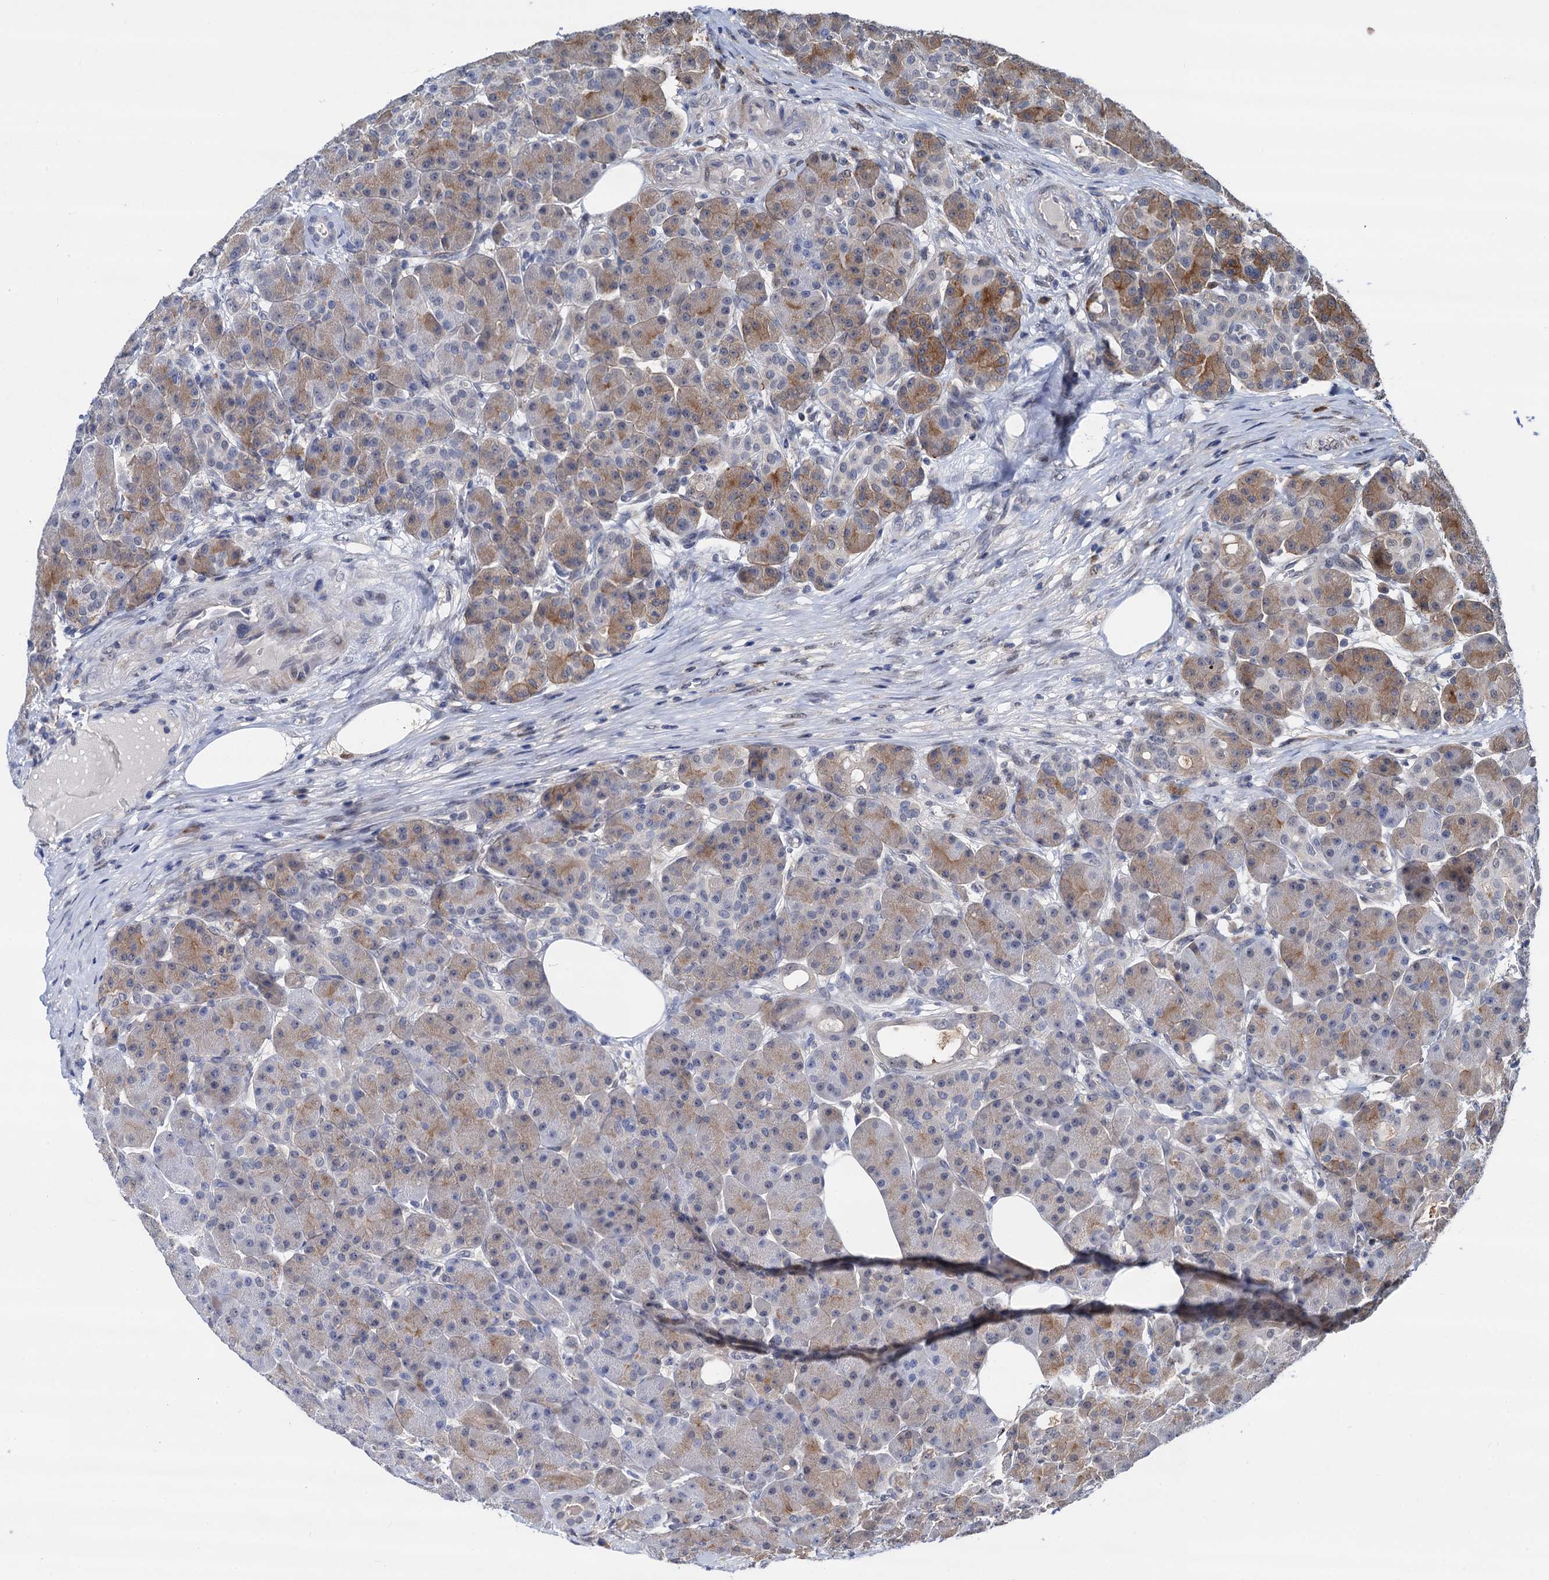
{"staining": {"intensity": "moderate", "quantity": ">75%", "location": "cytoplasmic/membranous"}, "tissue": "pancreas", "cell_type": "Exocrine glandular cells", "image_type": "normal", "snomed": [{"axis": "morphology", "description": "Normal tissue, NOS"}, {"axis": "topography", "description": "Pancreas"}], "caption": "Immunohistochemistry photomicrograph of benign pancreas stained for a protein (brown), which displays medium levels of moderate cytoplasmic/membranous positivity in approximately >75% of exocrine glandular cells.", "gene": "PSMD4", "patient": {"sex": "male", "age": 63}}